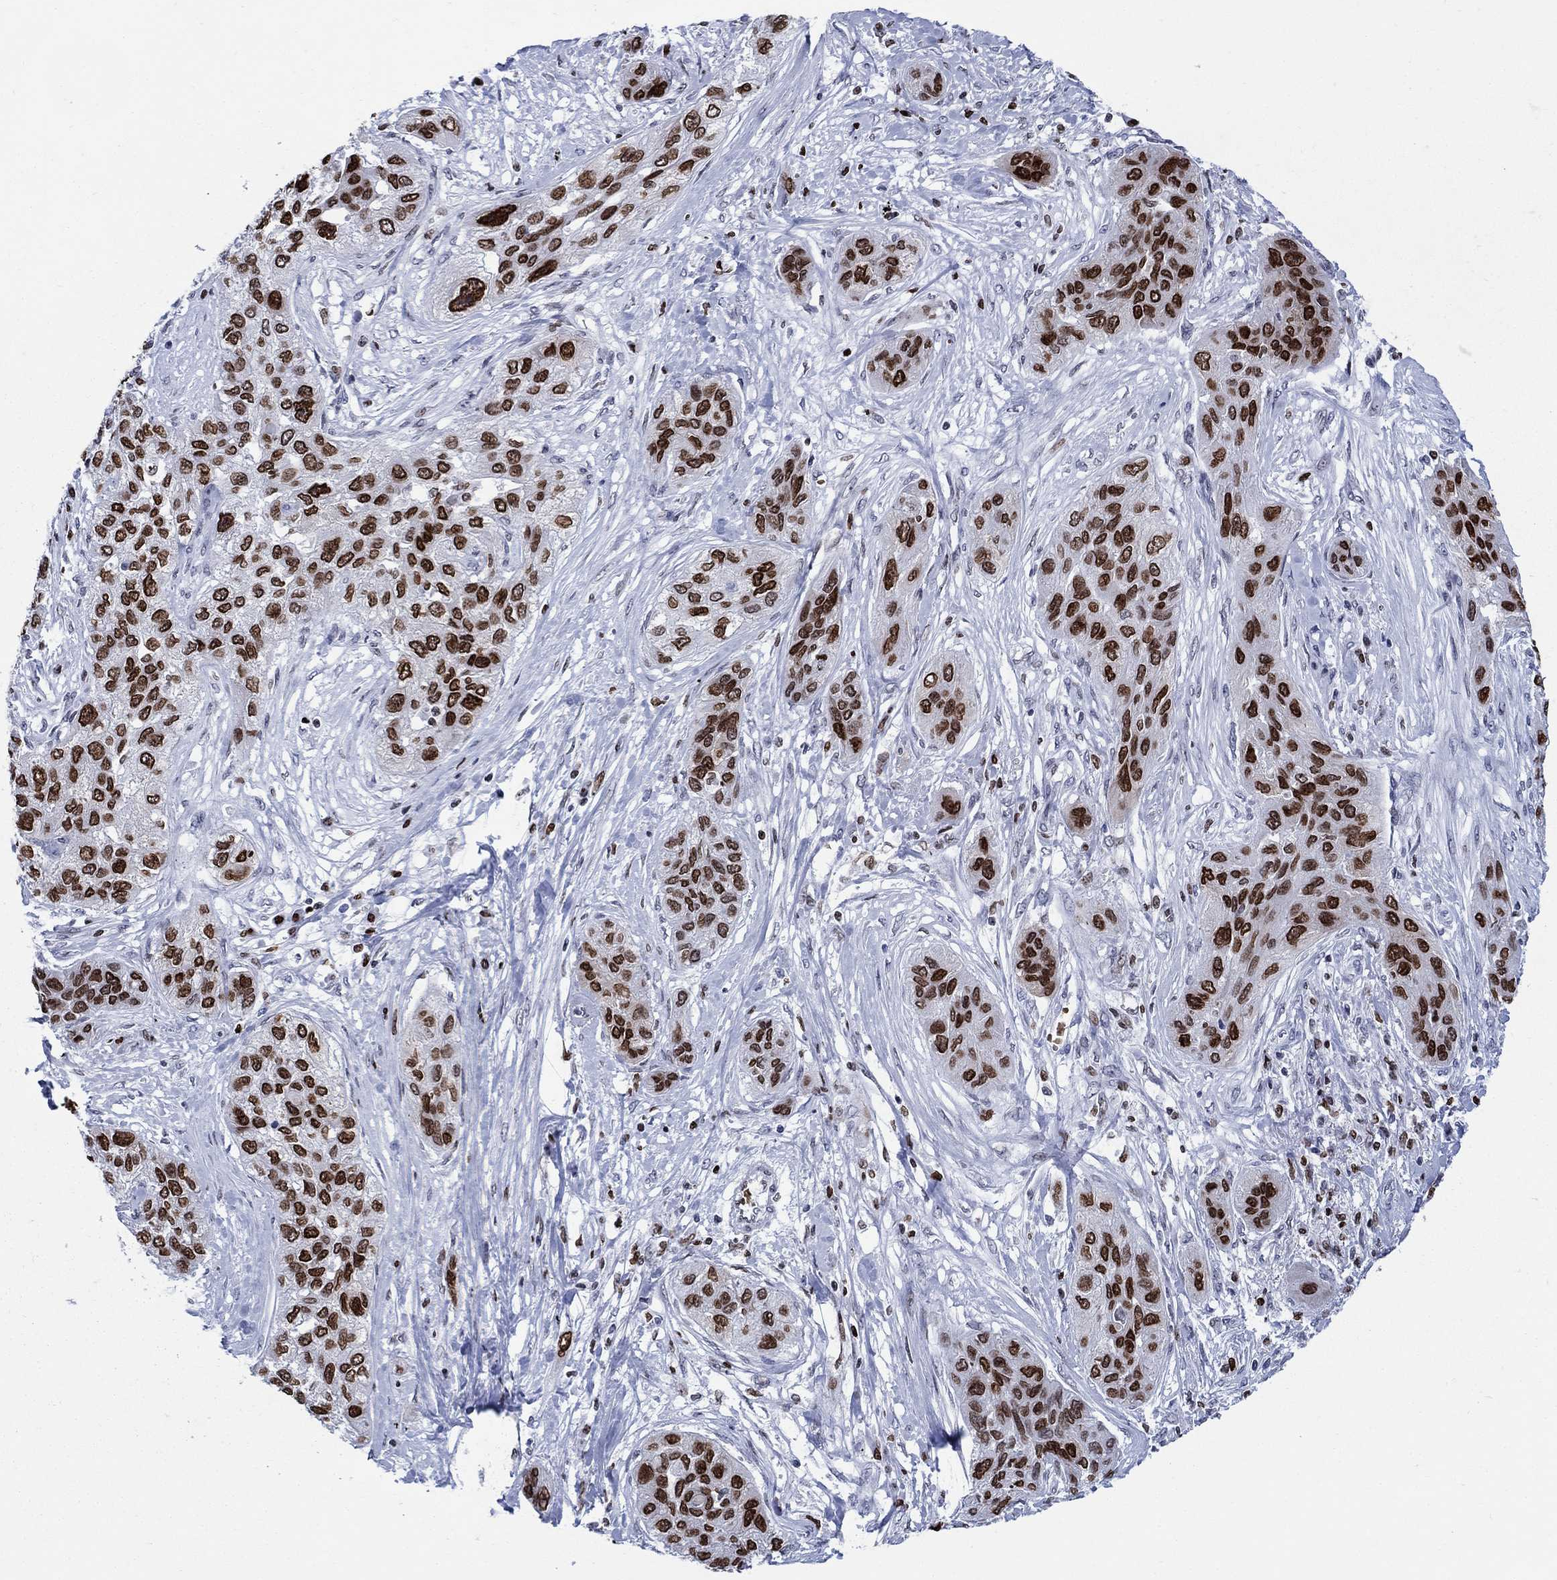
{"staining": {"intensity": "strong", "quantity": ">75%", "location": "cytoplasmic/membranous,nuclear"}, "tissue": "lung cancer", "cell_type": "Tumor cells", "image_type": "cancer", "snomed": [{"axis": "morphology", "description": "Squamous cell carcinoma, NOS"}, {"axis": "topography", "description": "Lung"}], "caption": "A brown stain shows strong cytoplasmic/membranous and nuclear positivity of a protein in human lung cancer (squamous cell carcinoma) tumor cells.", "gene": "HMGA1", "patient": {"sex": "female", "age": 70}}